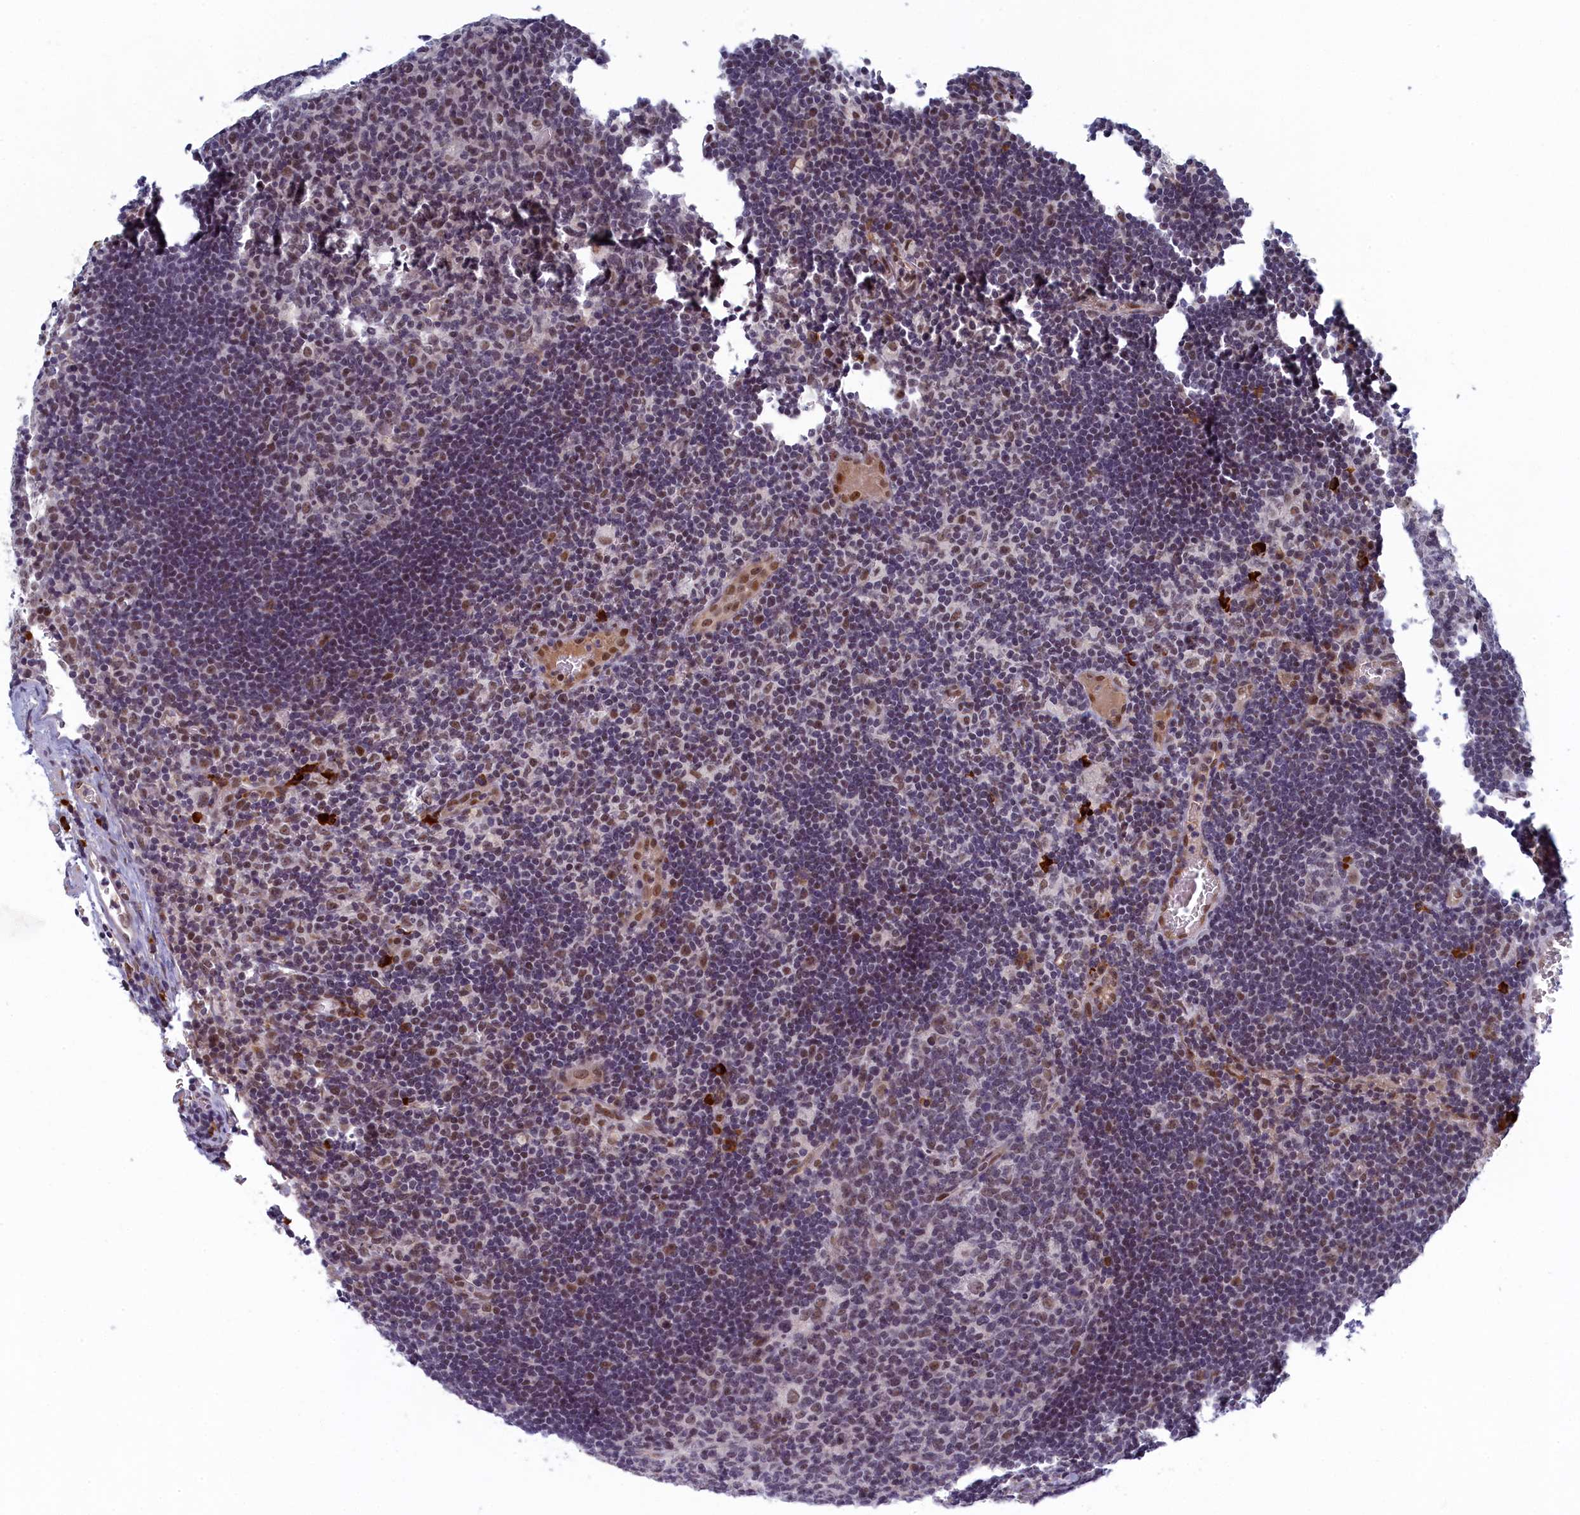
{"staining": {"intensity": "weak", "quantity": "<25%", "location": "nuclear"}, "tissue": "lymph node", "cell_type": "Germinal center cells", "image_type": "normal", "snomed": [{"axis": "morphology", "description": "Normal tissue, NOS"}, {"axis": "topography", "description": "Lymph node"}], "caption": "An IHC photomicrograph of unremarkable lymph node is shown. There is no staining in germinal center cells of lymph node.", "gene": "DNAJC17", "patient": {"sex": "female", "age": 73}}